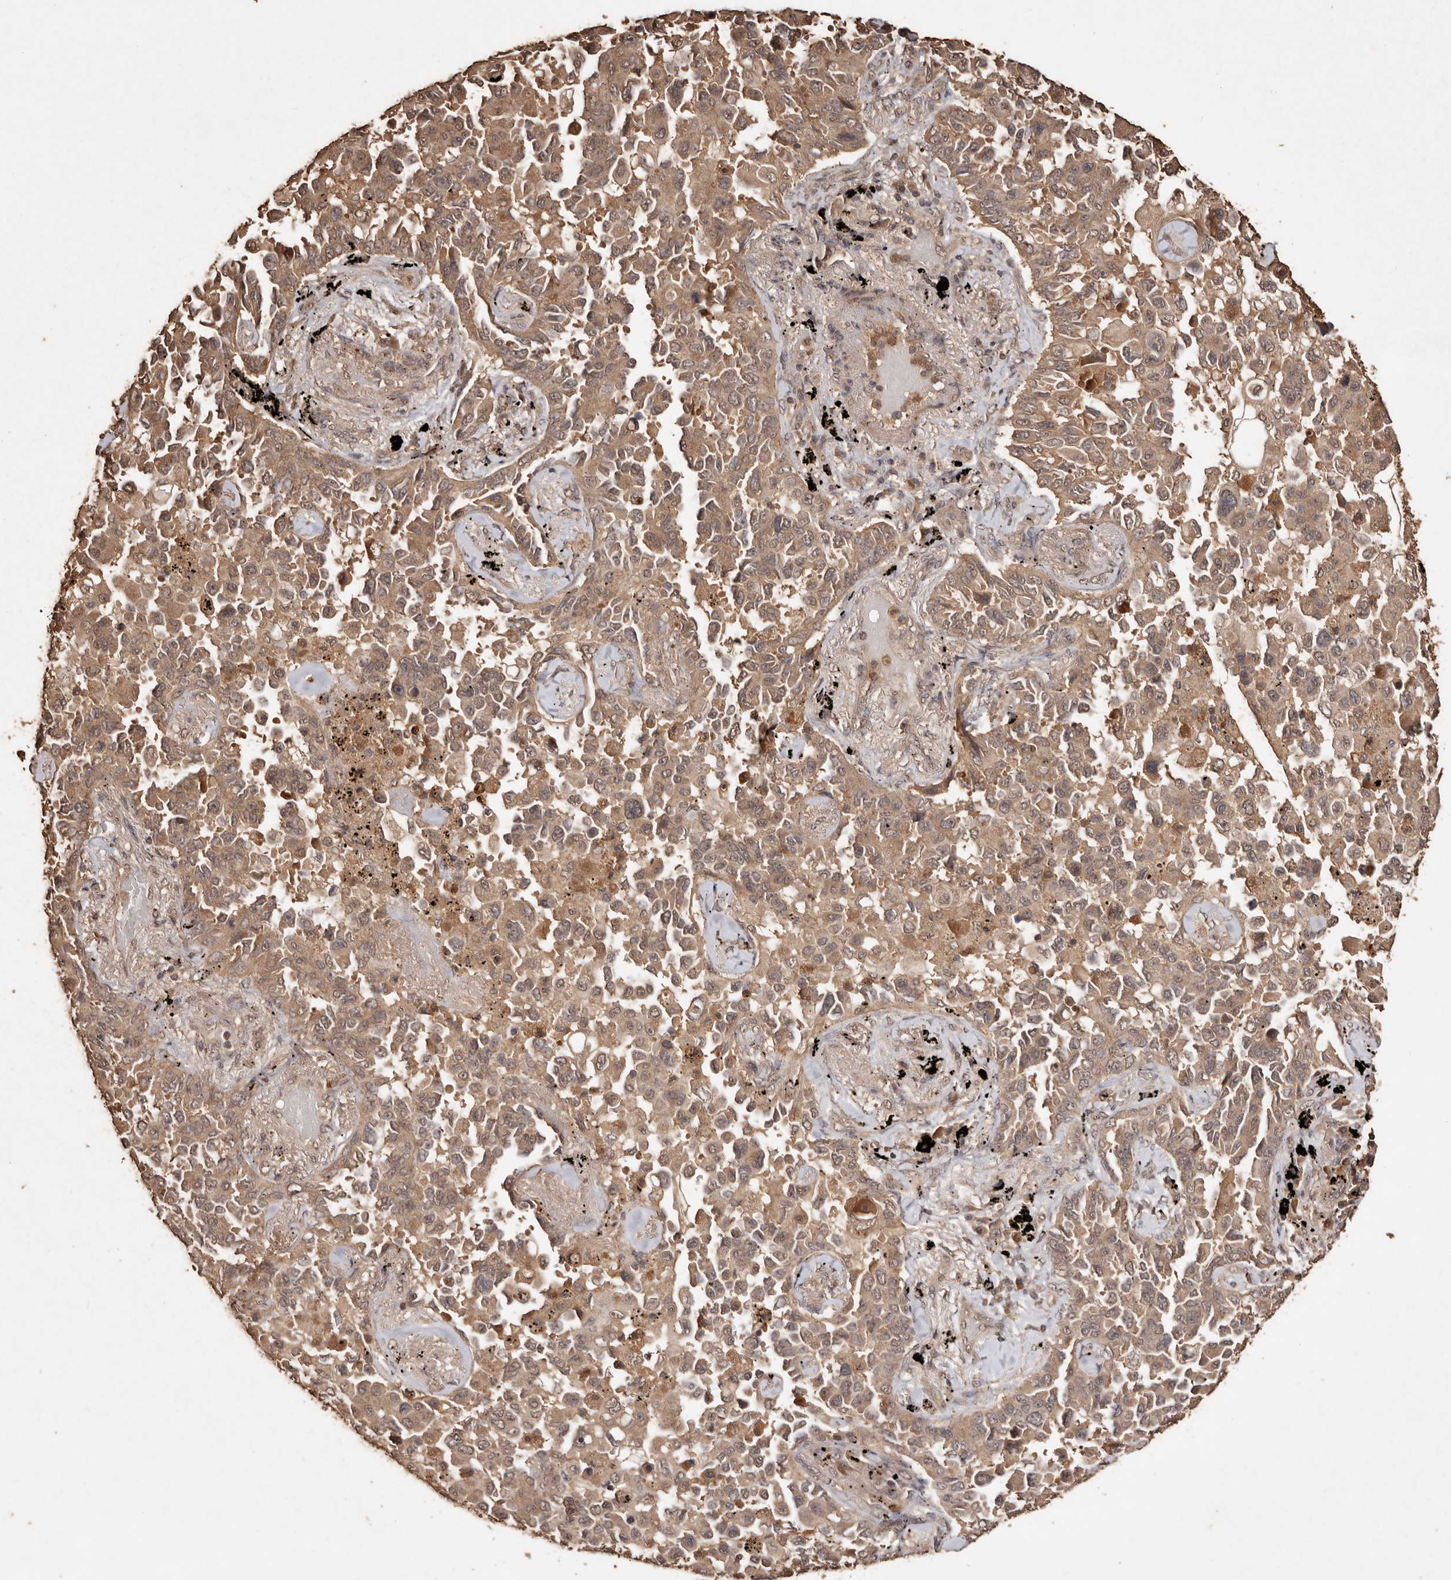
{"staining": {"intensity": "moderate", "quantity": ">75%", "location": "cytoplasmic/membranous"}, "tissue": "lung cancer", "cell_type": "Tumor cells", "image_type": "cancer", "snomed": [{"axis": "morphology", "description": "Adenocarcinoma, NOS"}, {"axis": "topography", "description": "Lung"}], "caption": "Immunohistochemical staining of lung adenocarcinoma reveals medium levels of moderate cytoplasmic/membranous expression in approximately >75% of tumor cells.", "gene": "PKDCC", "patient": {"sex": "female", "age": 67}}